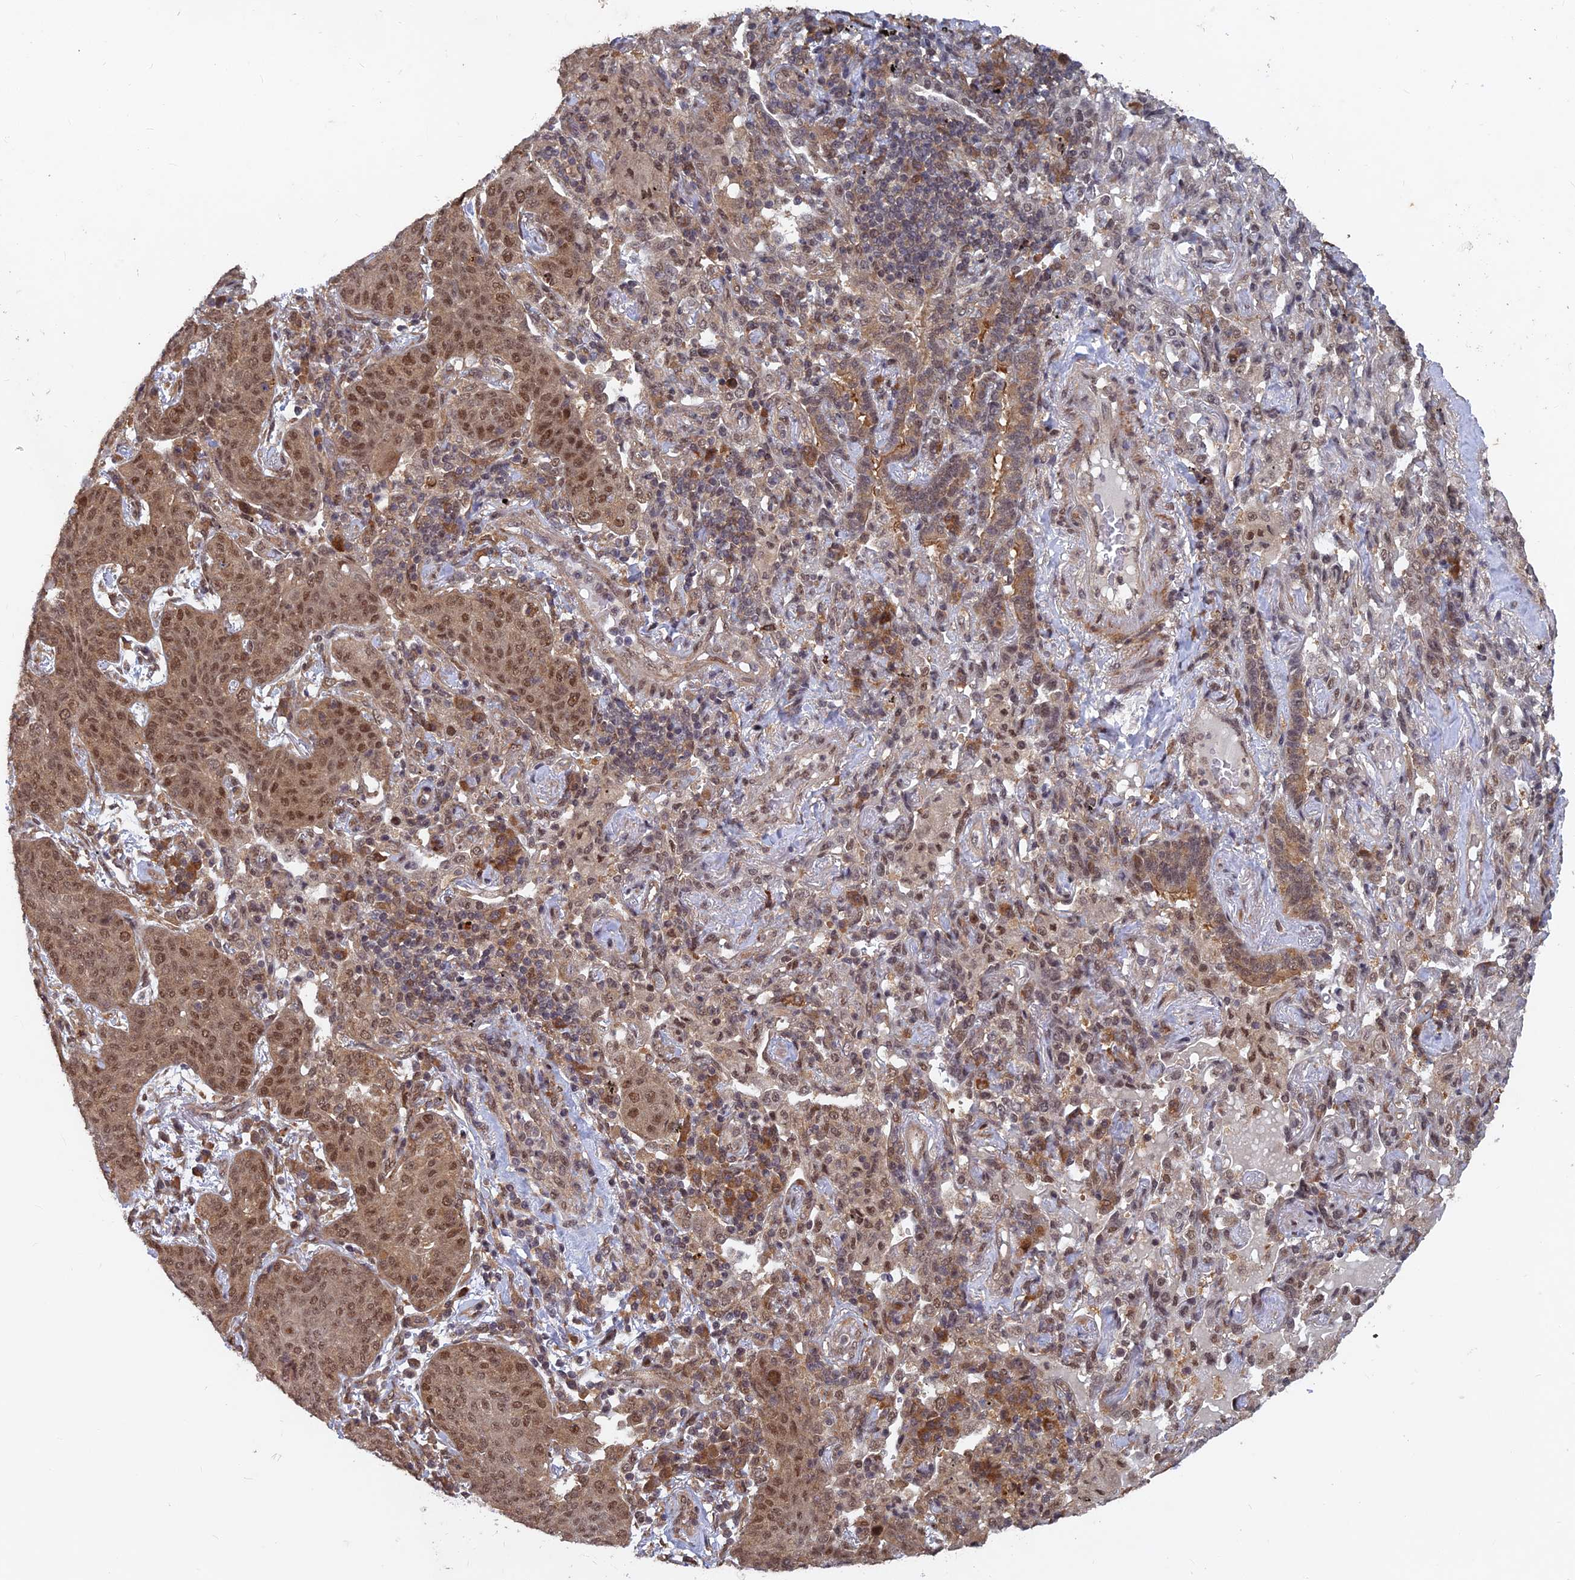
{"staining": {"intensity": "moderate", "quantity": ">75%", "location": "nuclear"}, "tissue": "lung cancer", "cell_type": "Tumor cells", "image_type": "cancer", "snomed": [{"axis": "morphology", "description": "Squamous cell carcinoma, NOS"}, {"axis": "topography", "description": "Lung"}], "caption": "Human squamous cell carcinoma (lung) stained with a protein marker exhibits moderate staining in tumor cells.", "gene": "FAM53C", "patient": {"sex": "female", "age": 70}}